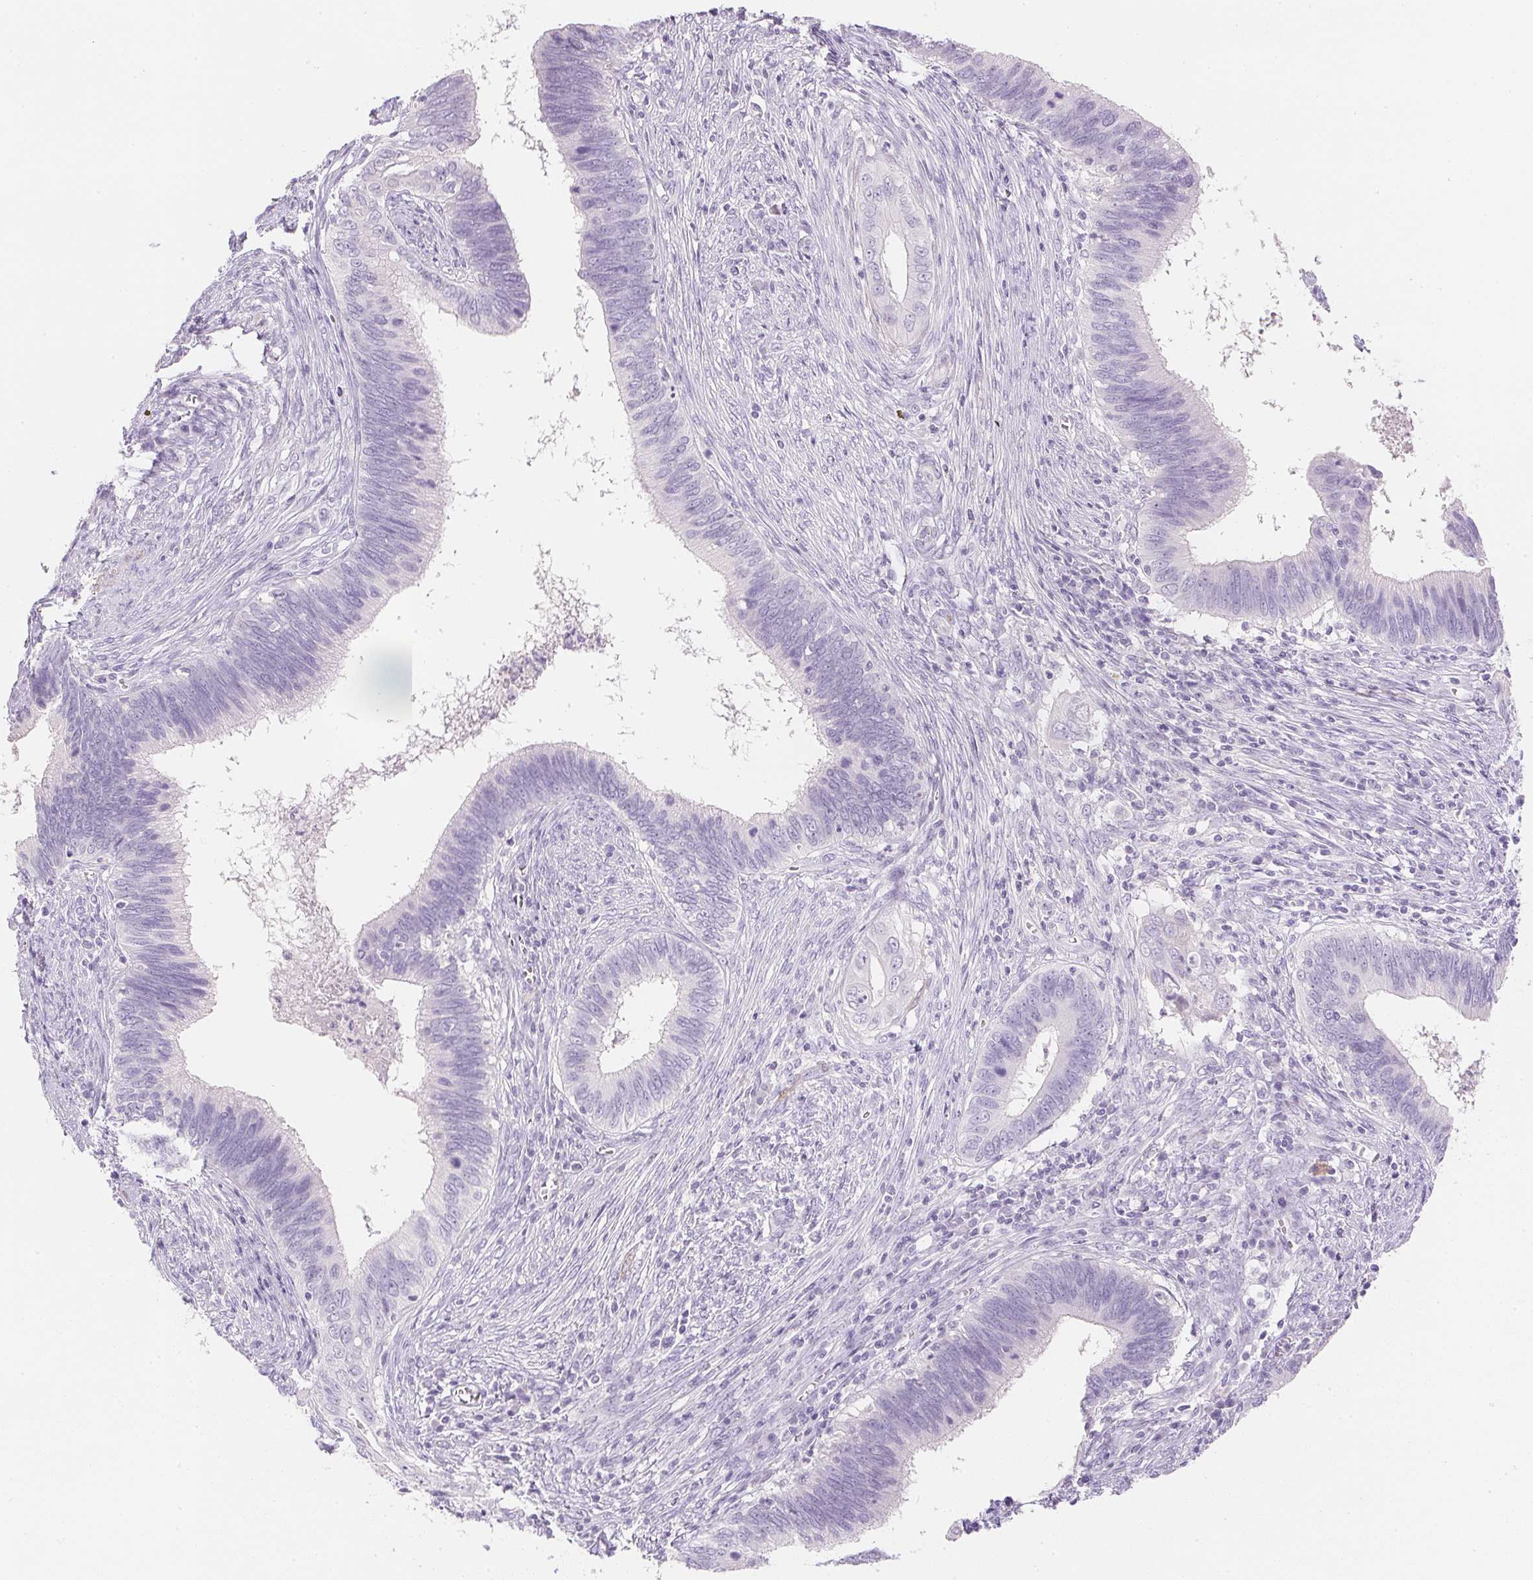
{"staining": {"intensity": "negative", "quantity": "none", "location": "none"}, "tissue": "cervical cancer", "cell_type": "Tumor cells", "image_type": "cancer", "snomed": [{"axis": "morphology", "description": "Adenocarcinoma, NOS"}, {"axis": "topography", "description": "Cervix"}], "caption": "This is an immunohistochemistry (IHC) histopathology image of cervical cancer (adenocarcinoma). There is no staining in tumor cells.", "gene": "KCNE2", "patient": {"sex": "female", "age": 42}}